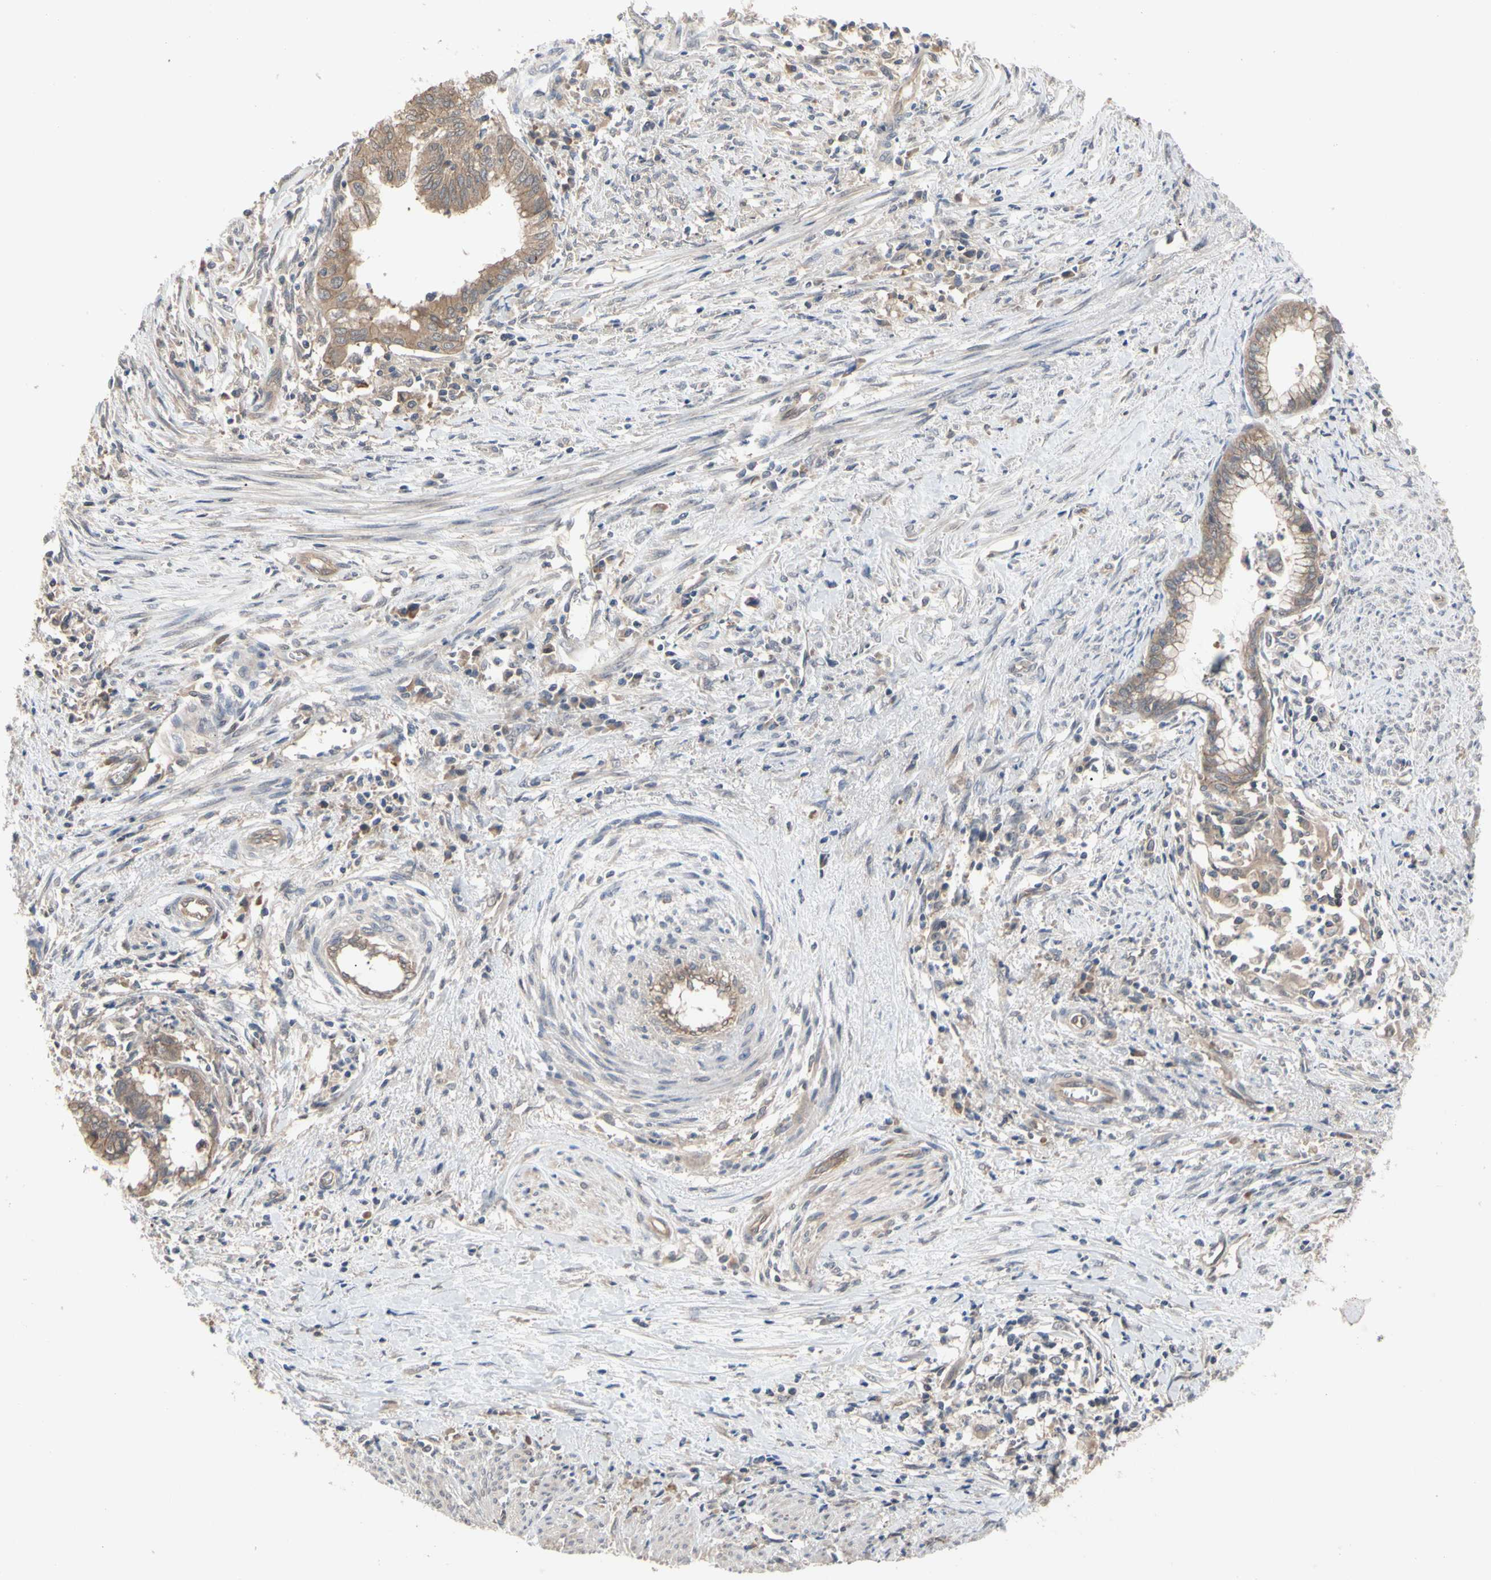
{"staining": {"intensity": "moderate", "quantity": ">75%", "location": "cytoplasmic/membranous"}, "tissue": "endometrial cancer", "cell_type": "Tumor cells", "image_type": "cancer", "snomed": [{"axis": "morphology", "description": "Necrosis, NOS"}, {"axis": "morphology", "description": "Adenocarcinoma, NOS"}, {"axis": "topography", "description": "Endometrium"}], "caption": "This is a photomicrograph of immunohistochemistry staining of endometrial cancer (adenocarcinoma), which shows moderate expression in the cytoplasmic/membranous of tumor cells.", "gene": "DPP8", "patient": {"sex": "female", "age": 79}}